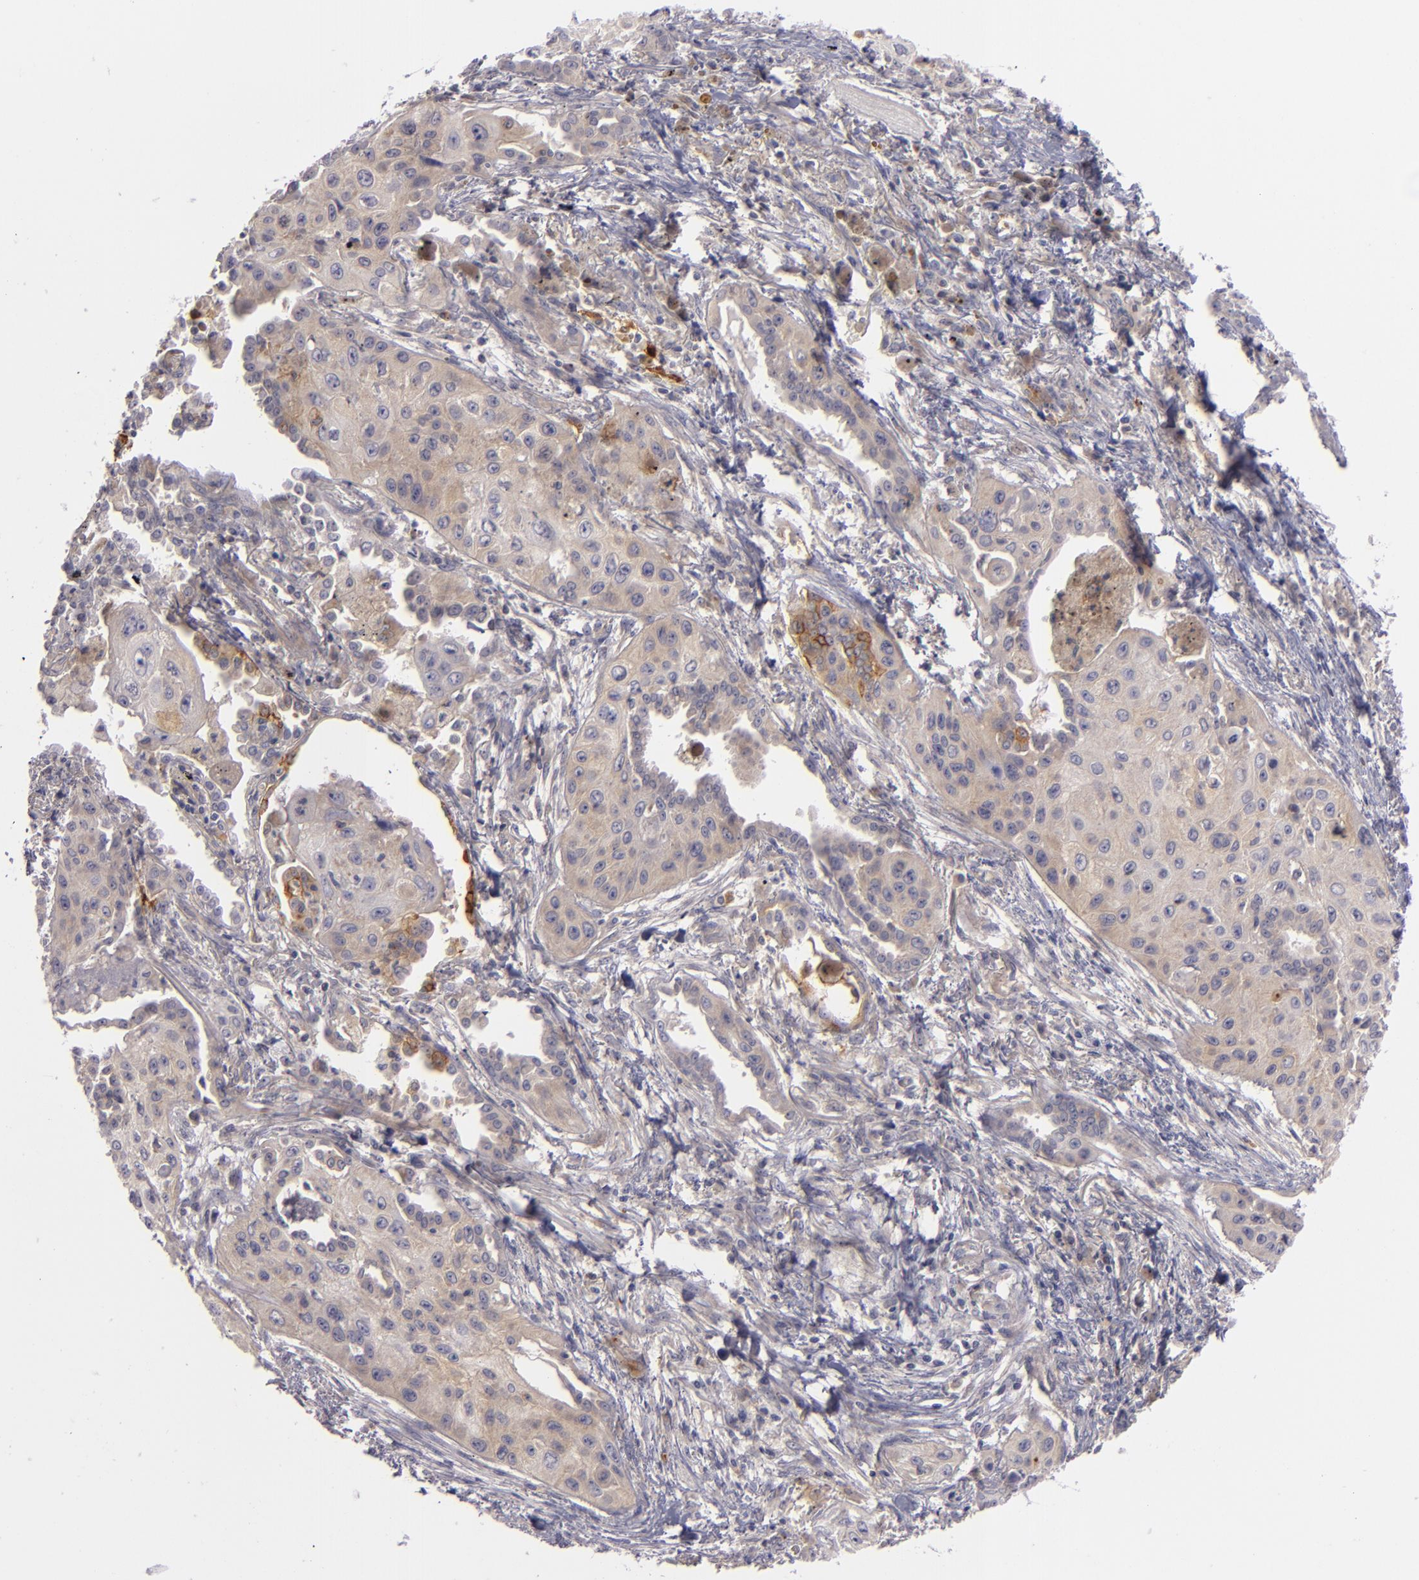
{"staining": {"intensity": "weak", "quantity": "25%-75%", "location": "cytoplasmic/membranous"}, "tissue": "lung cancer", "cell_type": "Tumor cells", "image_type": "cancer", "snomed": [{"axis": "morphology", "description": "Squamous cell carcinoma, NOS"}, {"axis": "topography", "description": "Lung"}], "caption": "Protein staining reveals weak cytoplasmic/membranous expression in about 25%-75% of tumor cells in lung cancer.", "gene": "CD83", "patient": {"sex": "male", "age": 71}}